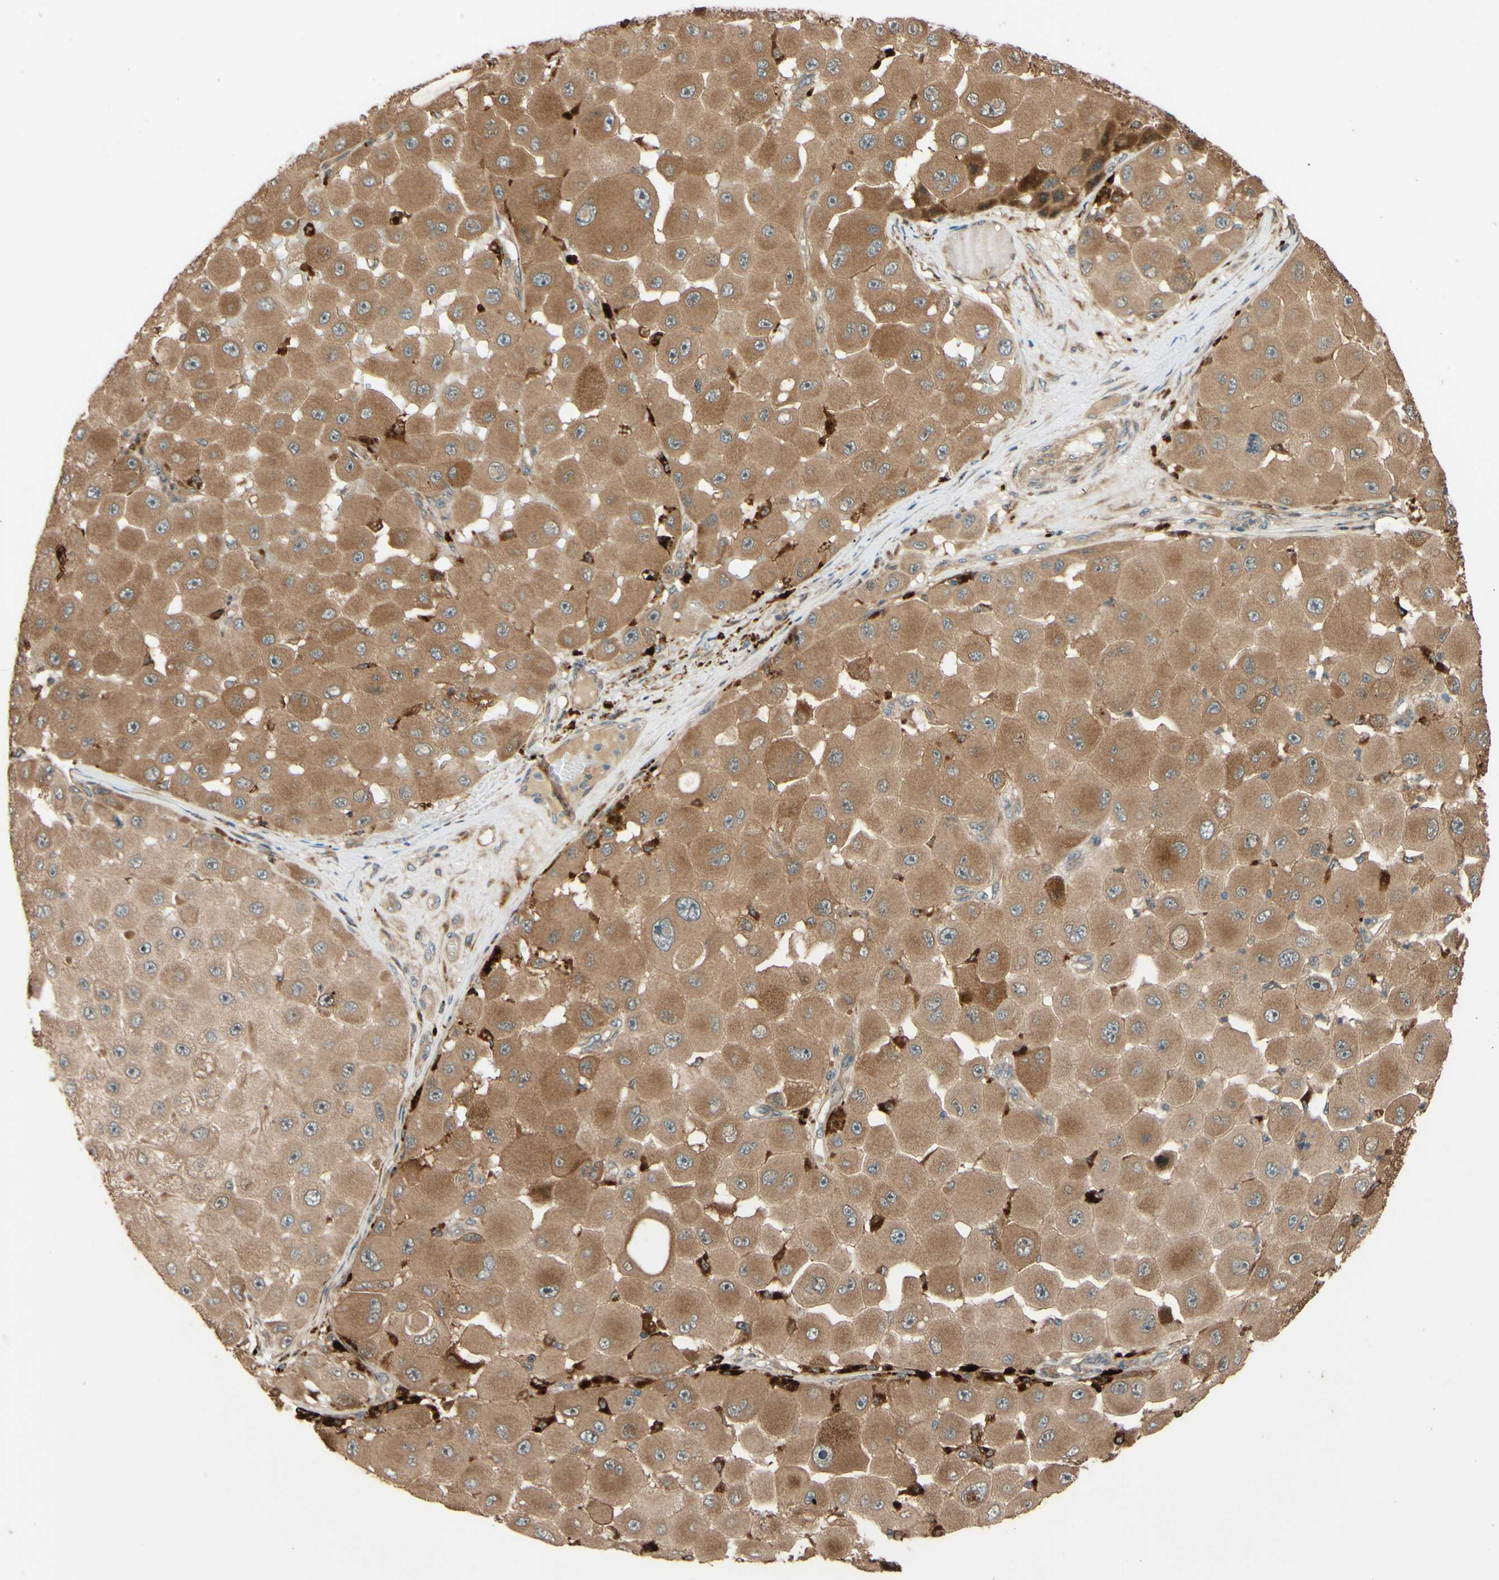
{"staining": {"intensity": "moderate", "quantity": ">75%", "location": "cytoplasmic/membranous"}, "tissue": "melanoma", "cell_type": "Tumor cells", "image_type": "cancer", "snomed": [{"axis": "morphology", "description": "Malignant melanoma, NOS"}, {"axis": "topography", "description": "Skin"}], "caption": "Protein expression analysis of human melanoma reveals moderate cytoplasmic/membranous expression in about >75% of tumor cells.", "gene": "RNF19A", "patient": {"sex": "female", "age": 81}}